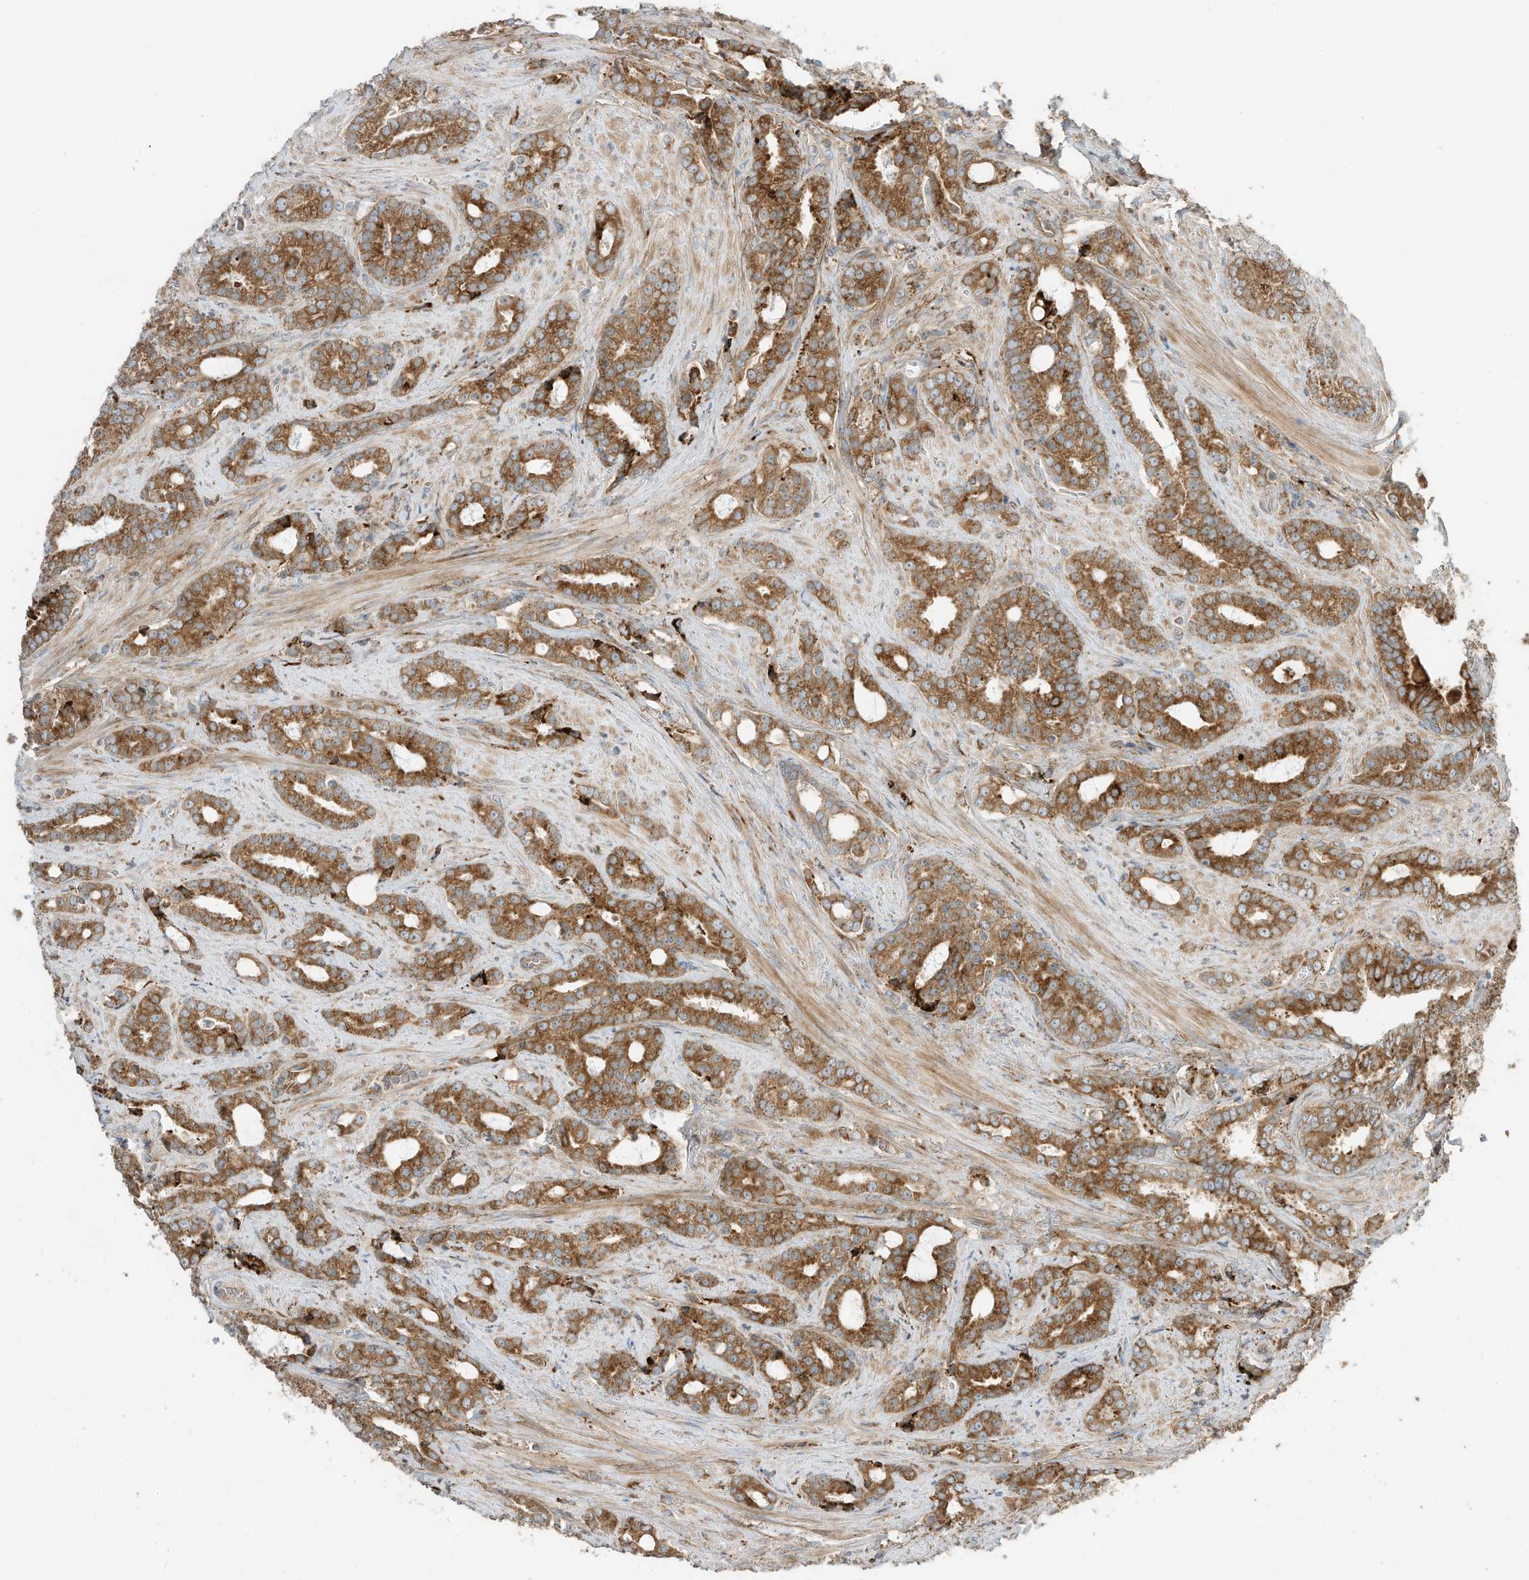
{"staining": {"intensity": "strong", "quantity": ">75%", "location": "cytoplasmic/membranous"}, "tissue": "prostate cancer", "cell_type": "Tumor cells", "image_type": "cancer", "snomed": [{"axis": "morphology", "description": "Adenocarcinoma, High grade"}, {"axis": "topography", "description": "Prostate and seminal vesicle, NOS"}], "caption": "Immunohistochemistry histopathology image of neoplastic tissue: prostate cancer (adenocarcinoma (high-grade)) stained using IHC exhibits high levels of strong protein expression localized specifically in the cytoplasmic/membranous of tumor cells, appearing as a cytoplasmic/membranous brown color.", "gene": "TRNAU1AP", "patient": {"sex": "male", "age": 67}}